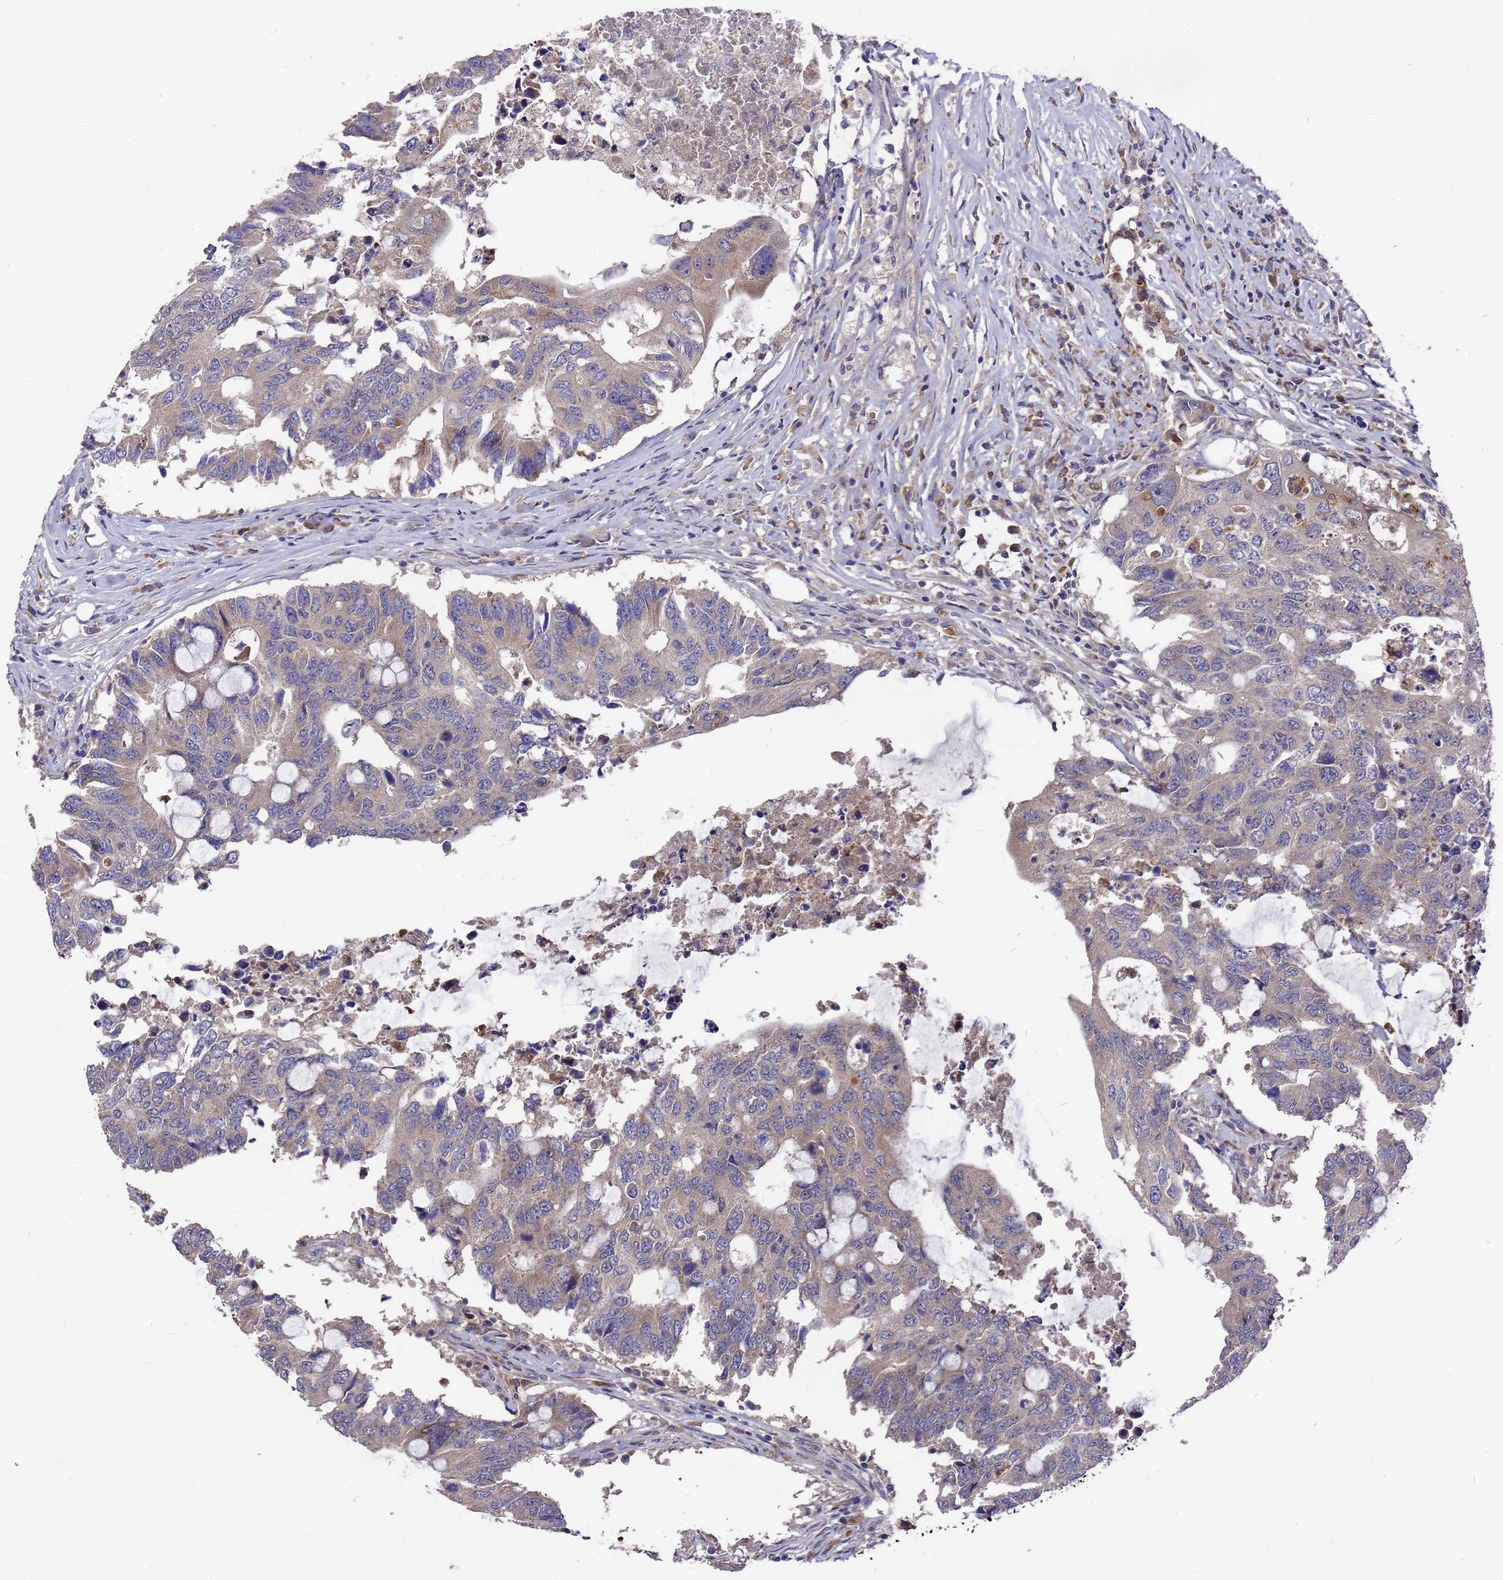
{"staining": {"intensity": "weak", "quantity": ">75%", "location": "cytoplasmic/membranous"}, "tissue": "colorectal cancer", "cell_type": "Tumor cells", "image_type": "cancer", "snomed": [{"axis": "morphology", "description": "Adenocarcinoma, NOS"}, {"axis": "topography", "description": "Colon"}], "caption": "Protein analysis of colorectal cancer tissue demonstrates weak cytoplasmic/membranous staining in about >75% of tumor cells. (Stains: DAB (3,3'-diaminobenzidine) in brown, nuclei in blue, Microscopy: brightfield microscopy at high magnification).", "gene": "ZNF717", "patient": {"sex": "male", "age": 71}}